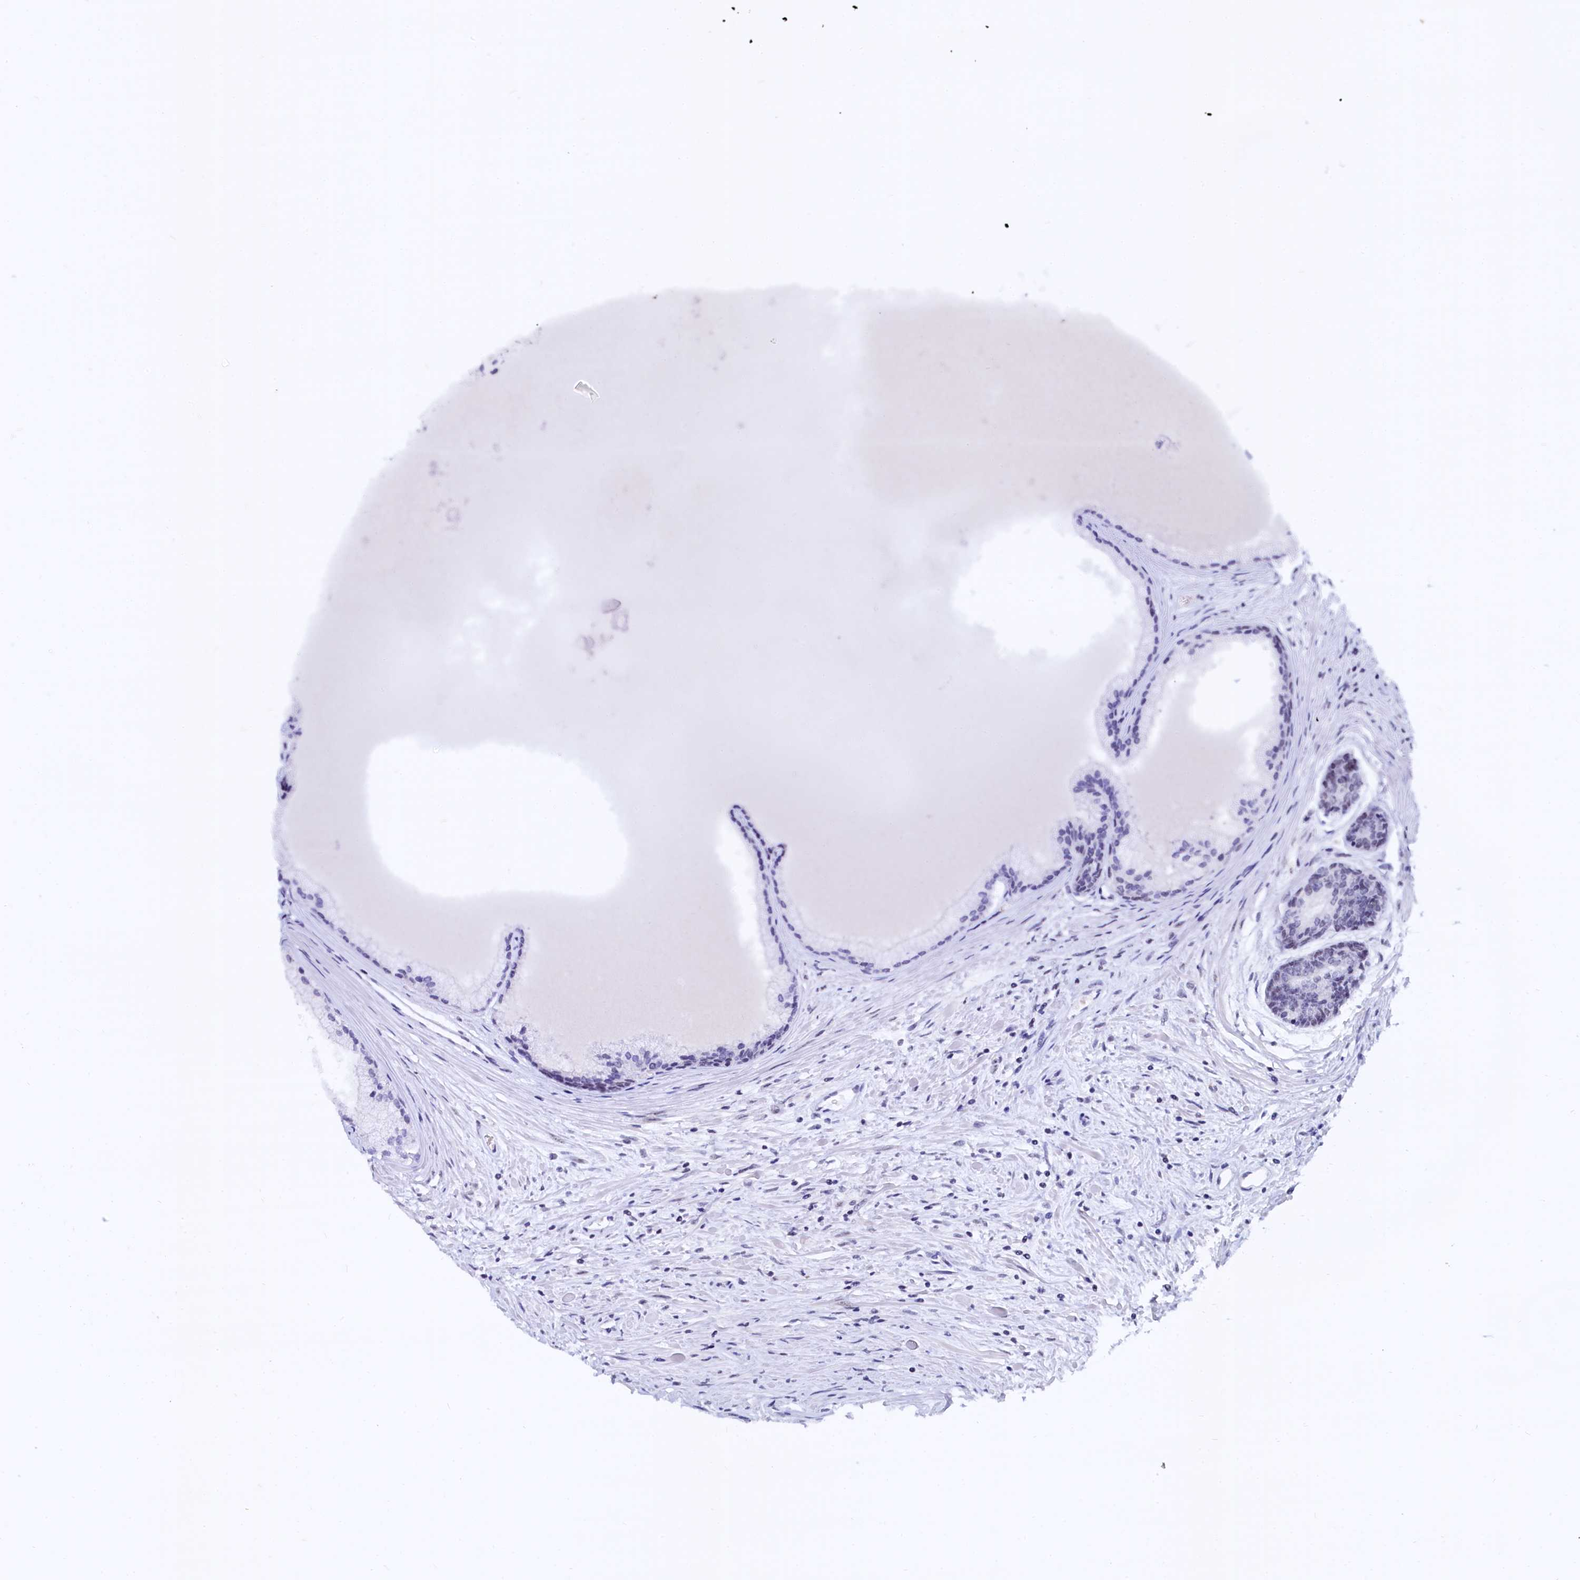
{"staining": {"intensity": "negative", "quantity": "none", "location": "none"}, "tissue": "prostate cancer", "cell_type": "Tumor cells", "image_type": "cancer", "snomed": [{"axis": "morphology", "description": "Adenocarcinoma, High grade"}, {"axis": "topography", "description": "Prostate"}], "caption": "IHC of prostate cancer (high-grade adenocarcinoma) reveals no positivity in tumor cells.", "gene": "RSRC2", "patient": {"sex": "male", "age": 68}}